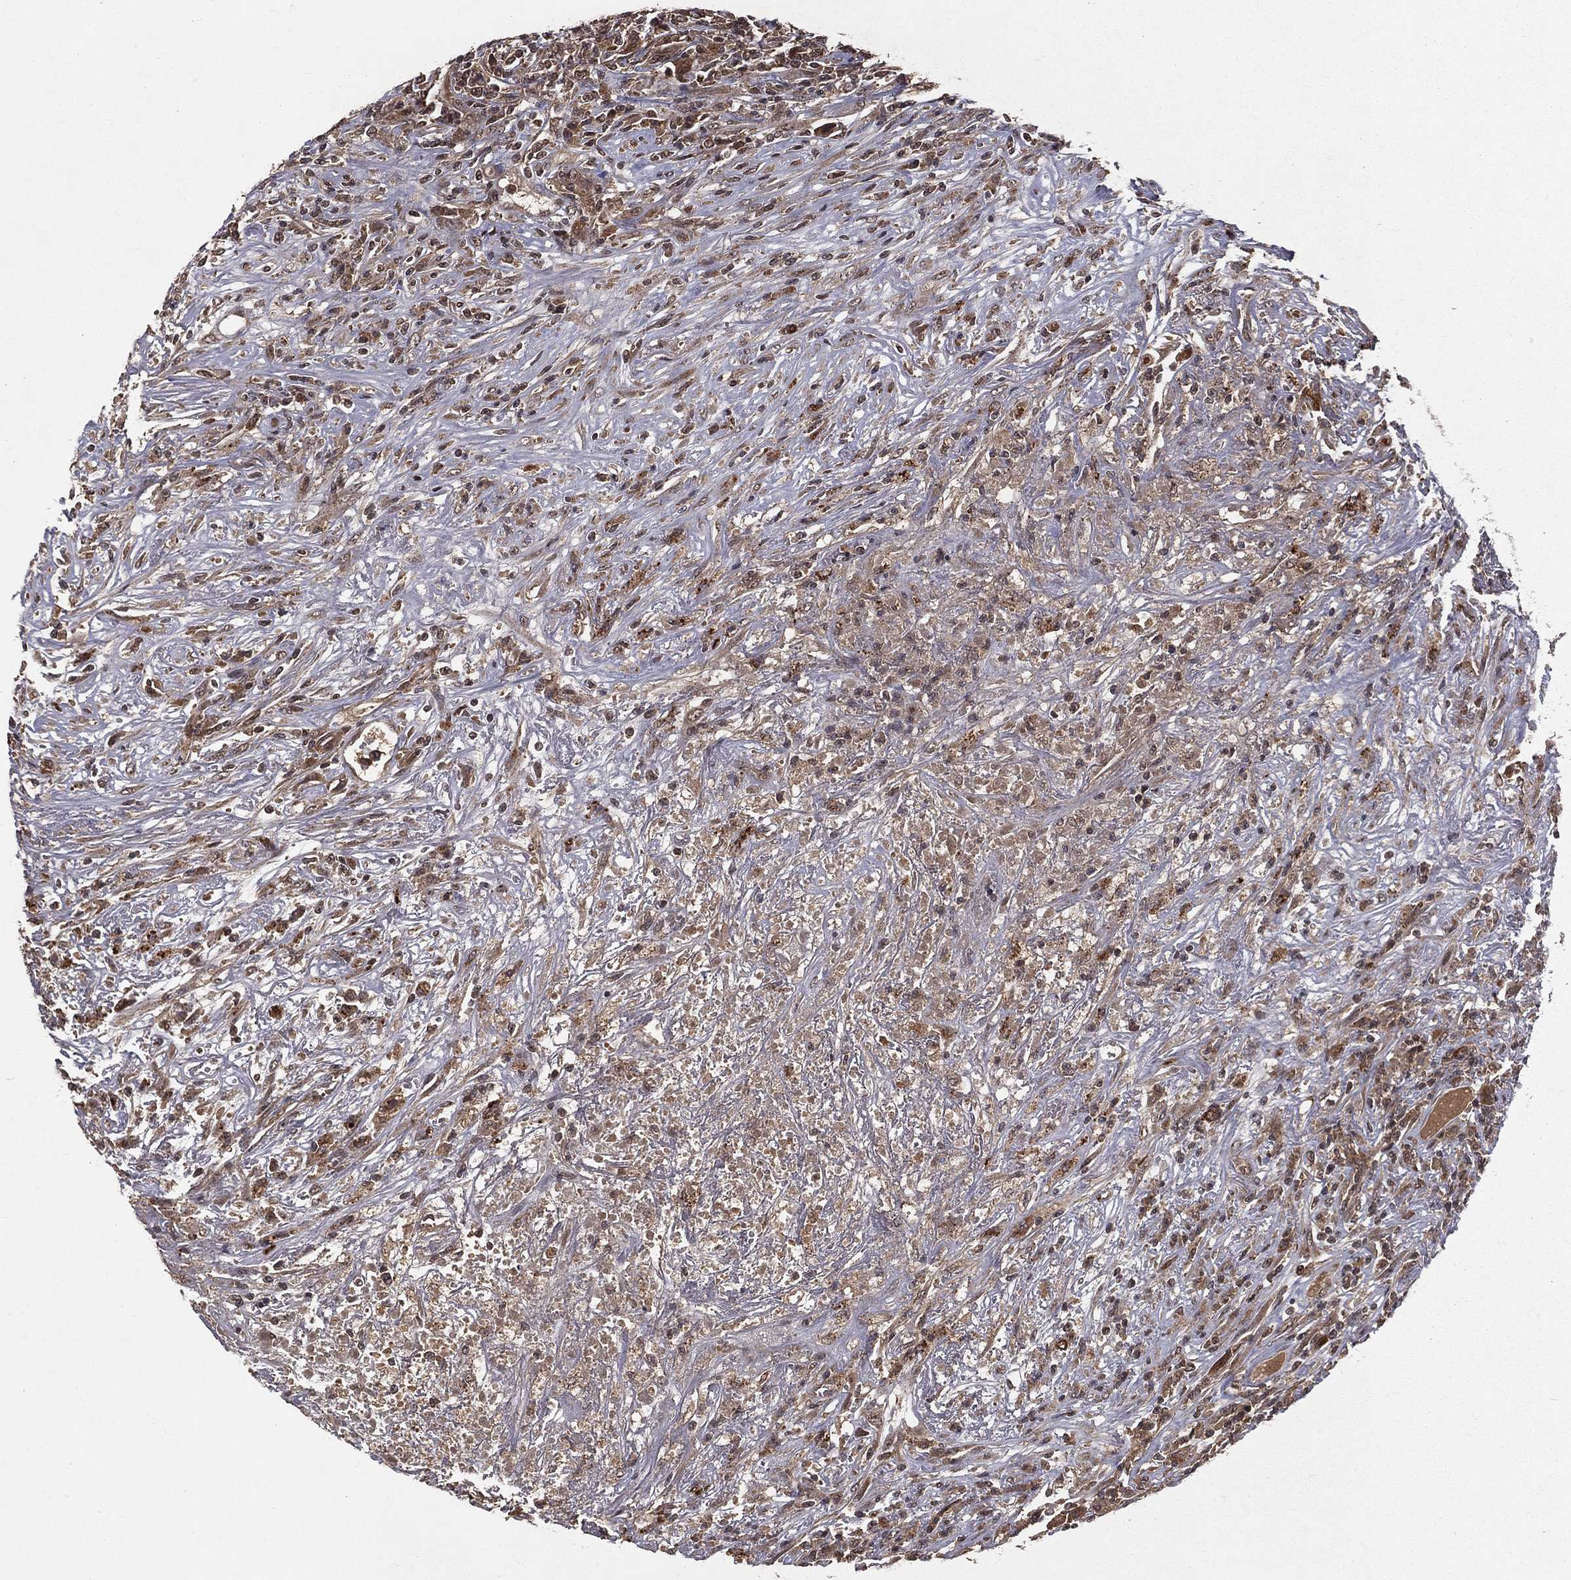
{"staining": {"intensity": "weak", "quantity": "<25%", "location": "cytoplasmic/membranous"}, "tissue": "lymphoma", "cell_type": "Tumor cells", "image_type": "cancer", "snomed": [{"axis": "morphology", "description": "Malignant lymphoma, non-Hodgkin's type, High grade"}, {"axis": "topography", "description": "Lung"}], "caption": "Malignant lymphoma, non-Hodgkin's type (high-grade) was stained to show a protein in brown. There is no significant positivity in tumor cells.", "gene": "ZDHHC15", "patient": {"sex": "male", "age": 79}}